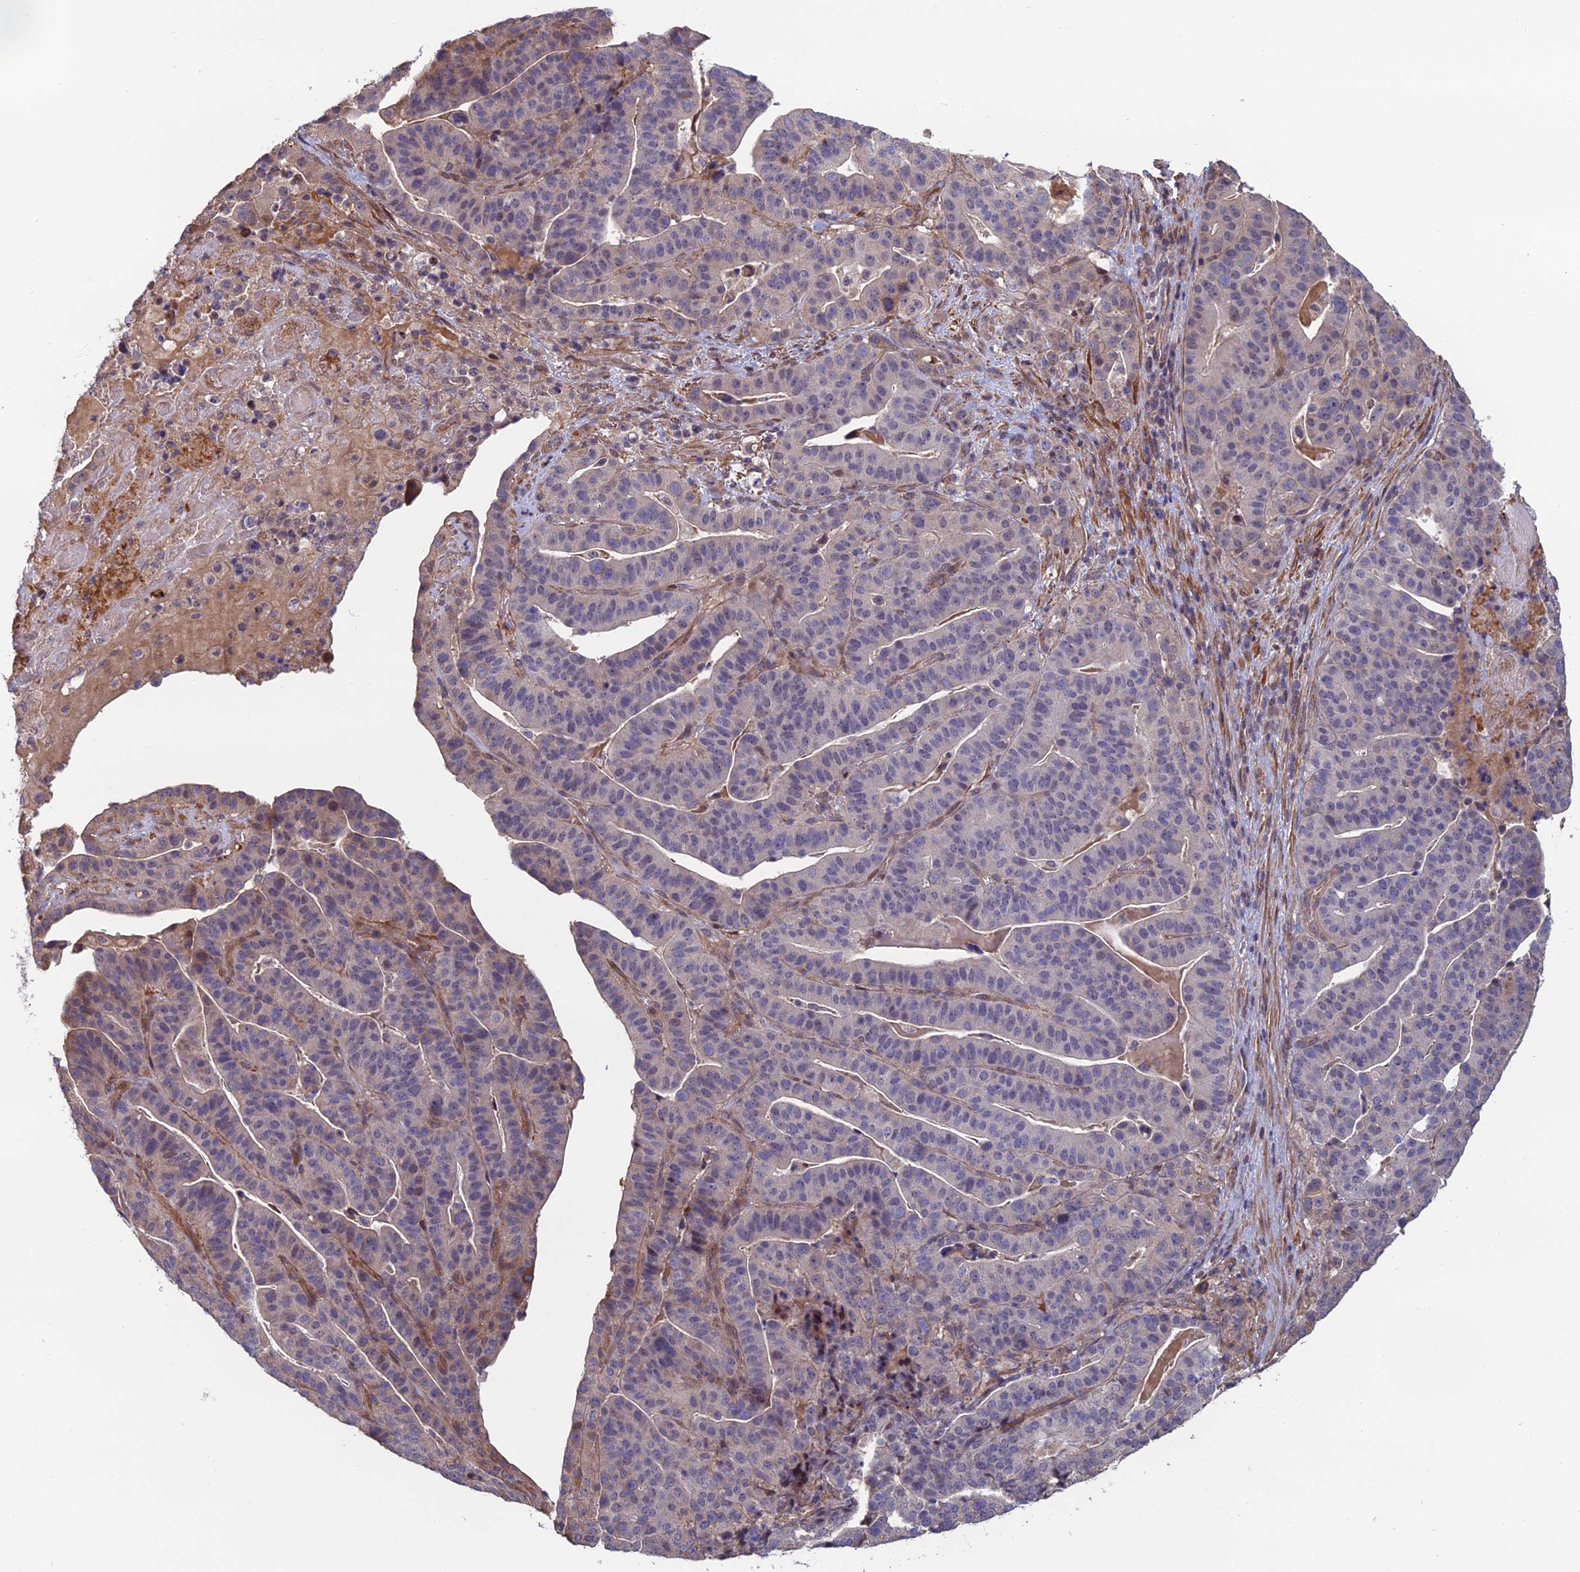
{"staining": {"intensity": "negative", "quantity": "none", "location": "none"}, "tissue": "stomach cancer", "cell_type": "Tumor cells", "image_type": "cancer", "snomed": [{"axis": "morphology", "description": "Adenocarcinoma, NOS"}, {"axis": "topography", "description": "Stomach"}], "caption": "Human stomach cancer stained for a protein using immunohistochemistry (IHC) shows no staining in tumor cells.", "gene": "CCDC183", "patient": {"sex": "male", "age": 48}}